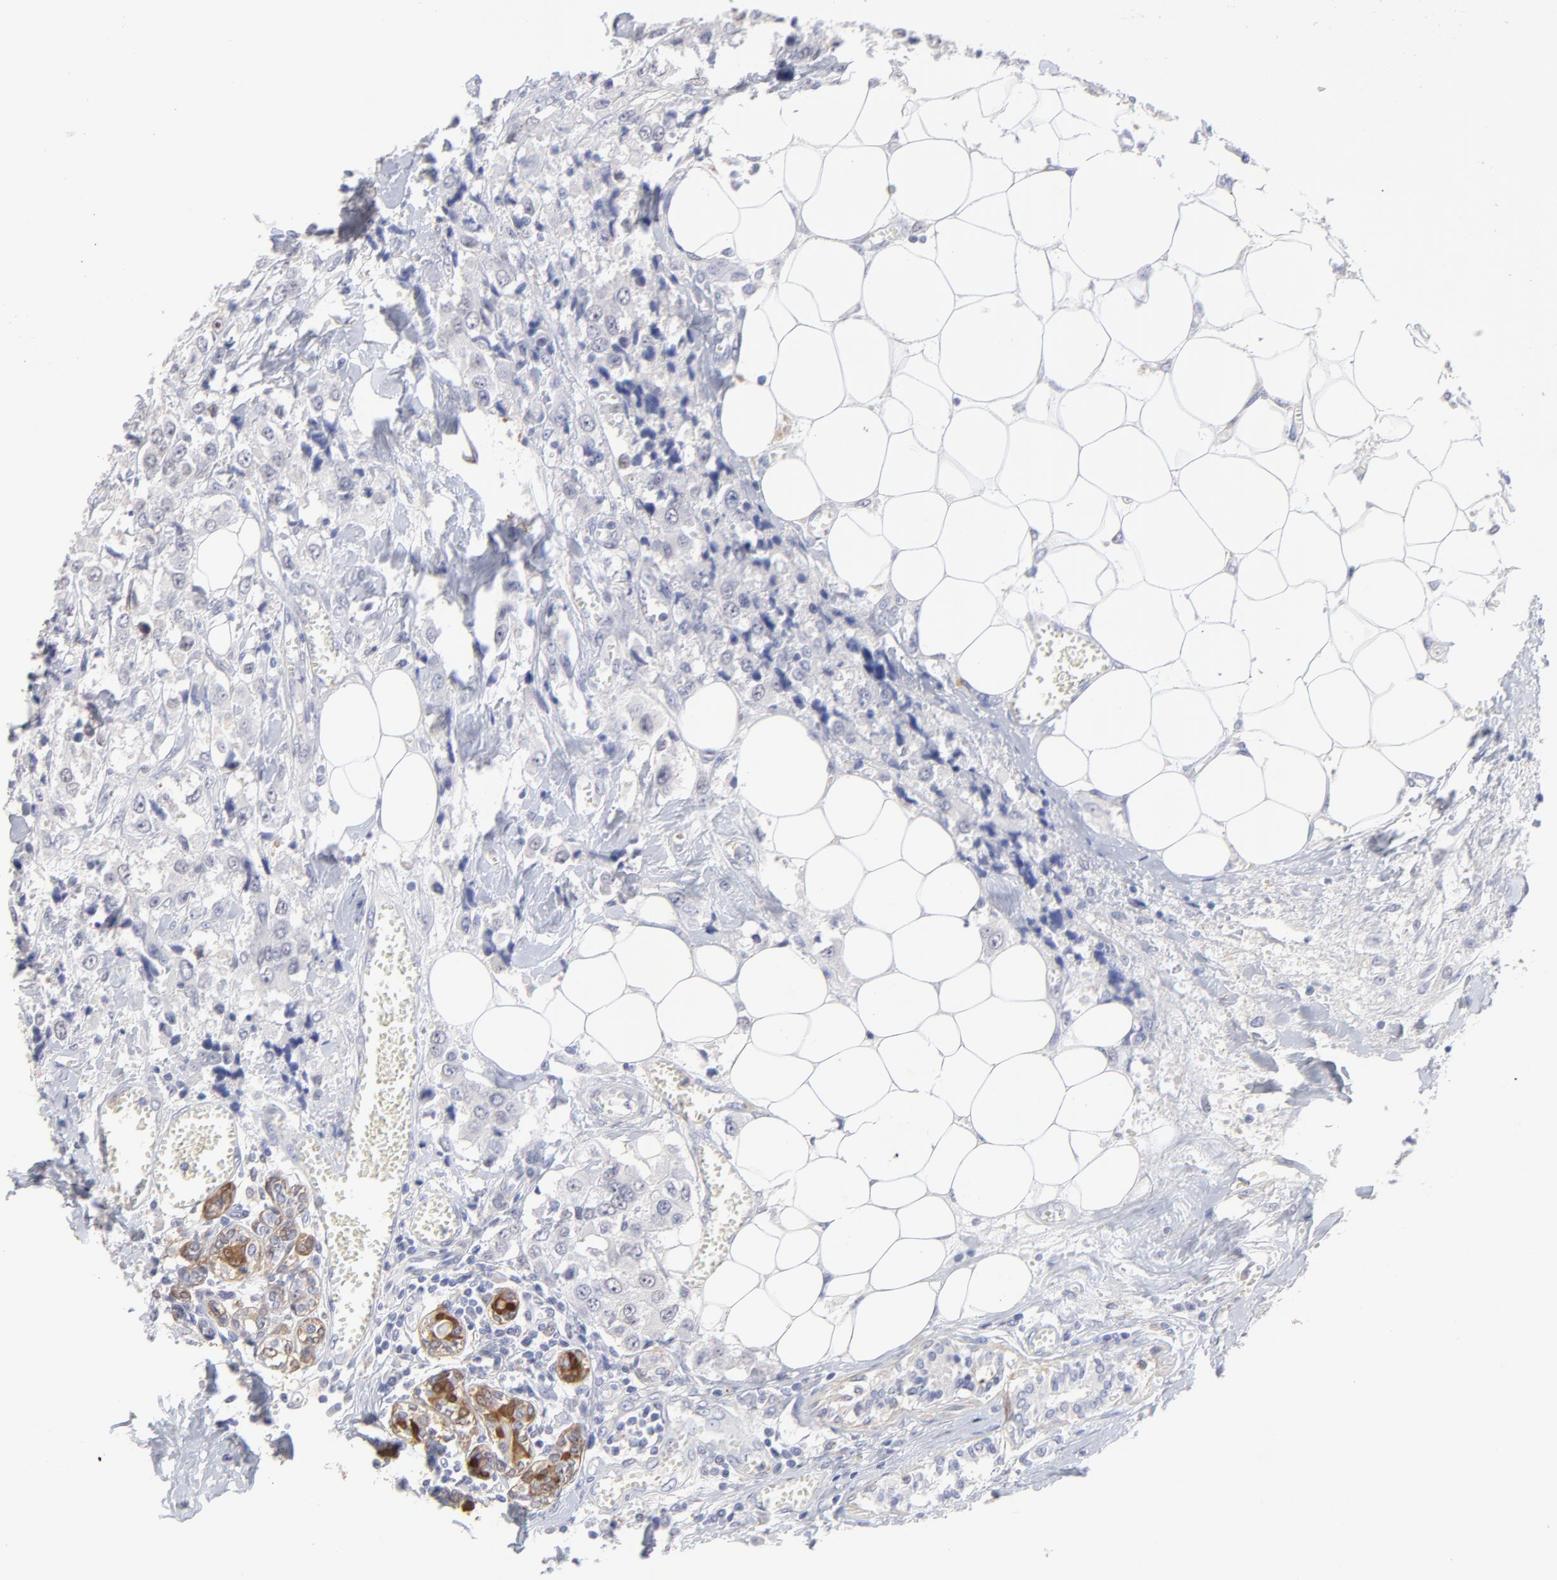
{"staining": {"intensity": "negative", "quantity": "none", "location": "none"}, "tissue": "breast cancer", "cell_type": "Tumor cells", "image_type": "cancer", "snomed": [{"axis": "morphology", "description": "Duct carcinoma"}, {"axis": "topography", "description": "Breast"}], "caption": "High magnification brightfield microscopy of breast cancer stained with DAB (3,3'-diaminobenzidine) (brown) and counterstained with hematoxylin (blue): tumor cells show no significant staining. Nuclei are stained in blue.", "gene": "SMARCA1", "patient": {"sex": "female", "age": 58}}